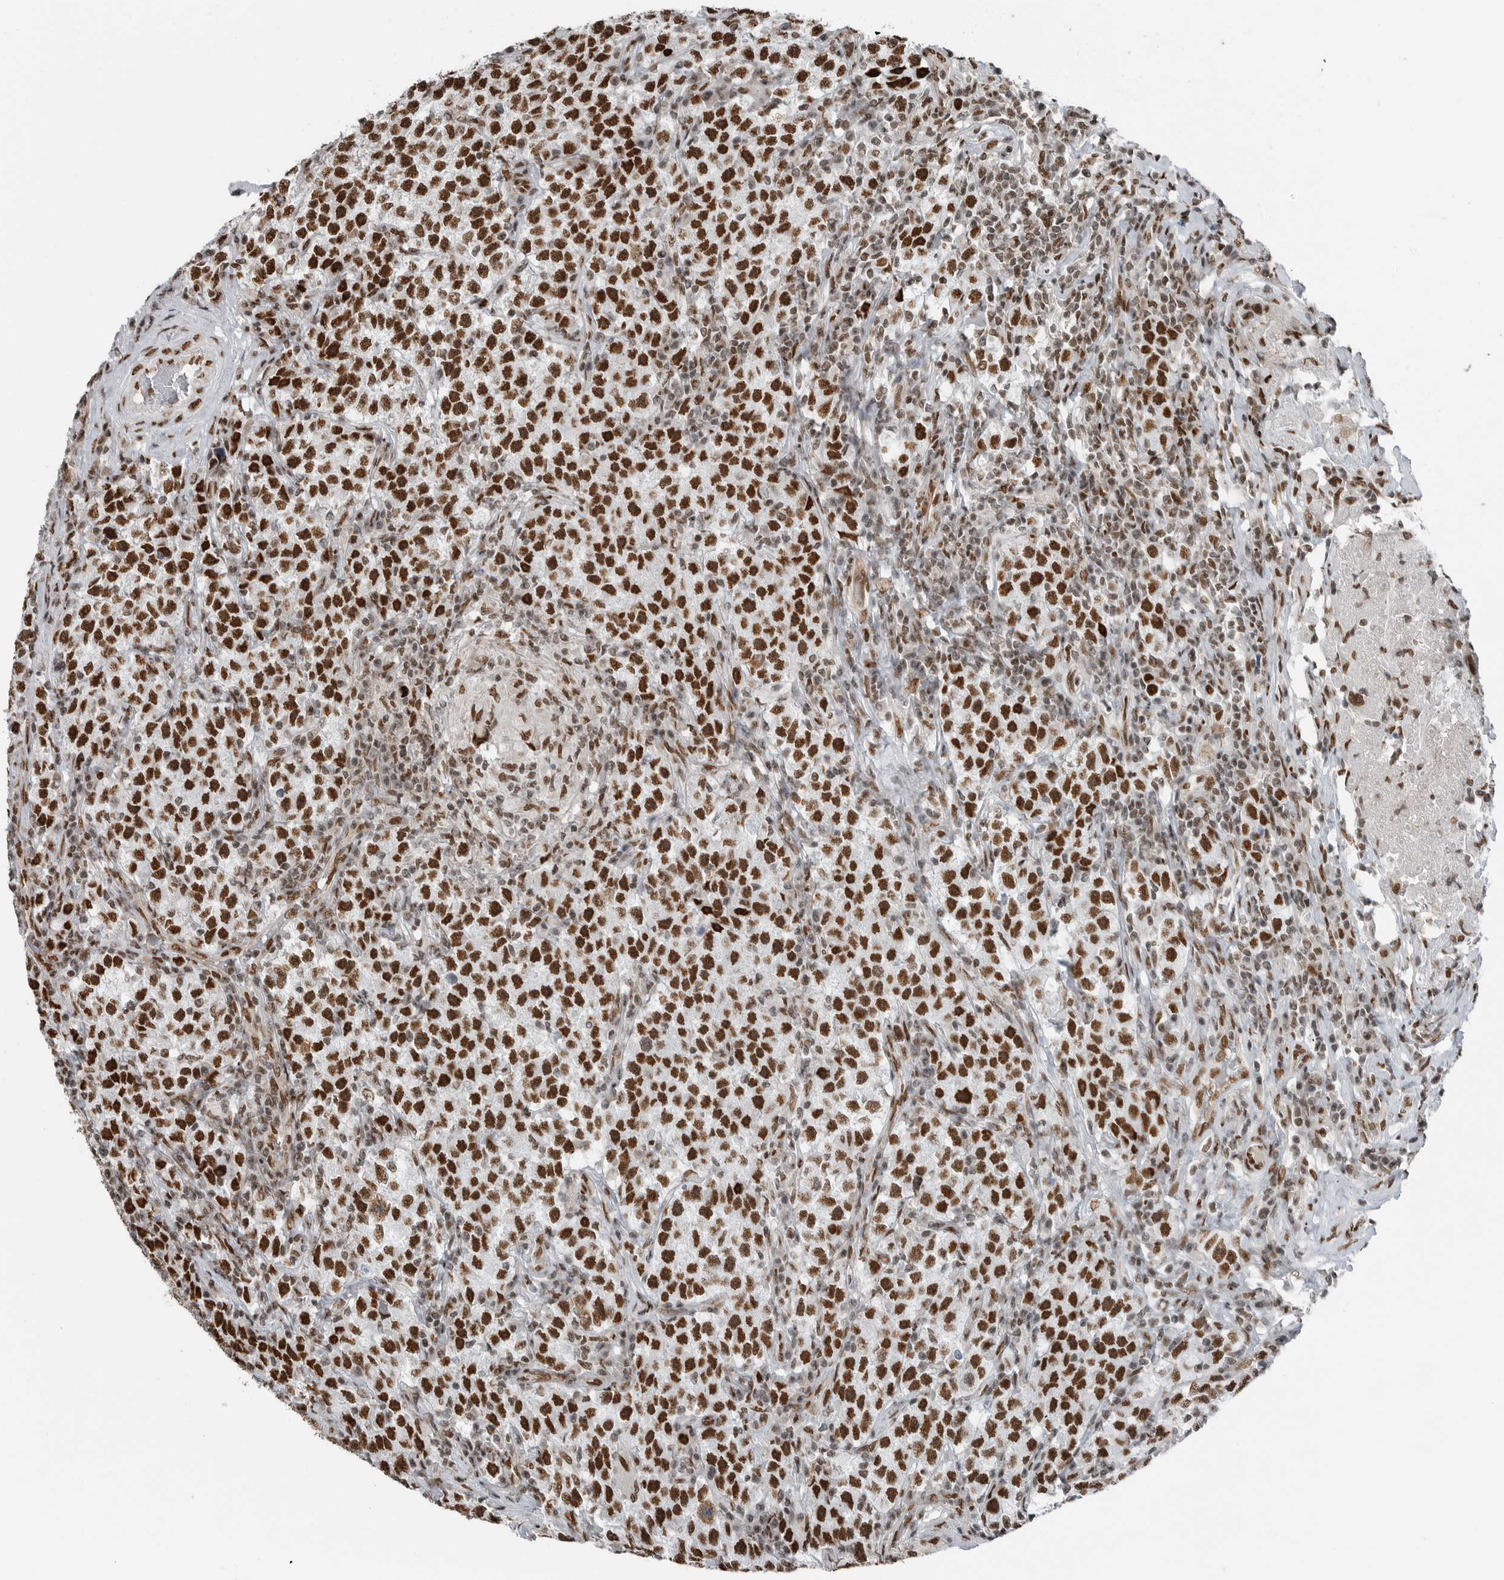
{"staining": {"intensity": "strong", "quantity": ">75%", "location": "nuclear"}, "tissue": "testis cancer", "cell_type": "Tumor cells", "image_type": "cancer", "snomed": [{"axis": "morphology", "description": "Seminoma, NOS"}, {"axis": "topography", "description": "Testis"}], "caption": "Protein staining of testis cancer tissue shows strong nuclear expression in approximately >75% of tumor cells. The protein is stained brown, and the nuclei are stained in blue (DAB (3,3'-diaminobenzidine) IHC with brightfield microscopy, high magnification).", "gene": "BLZF1", "patient": {"sex": "male", "age": 22}}